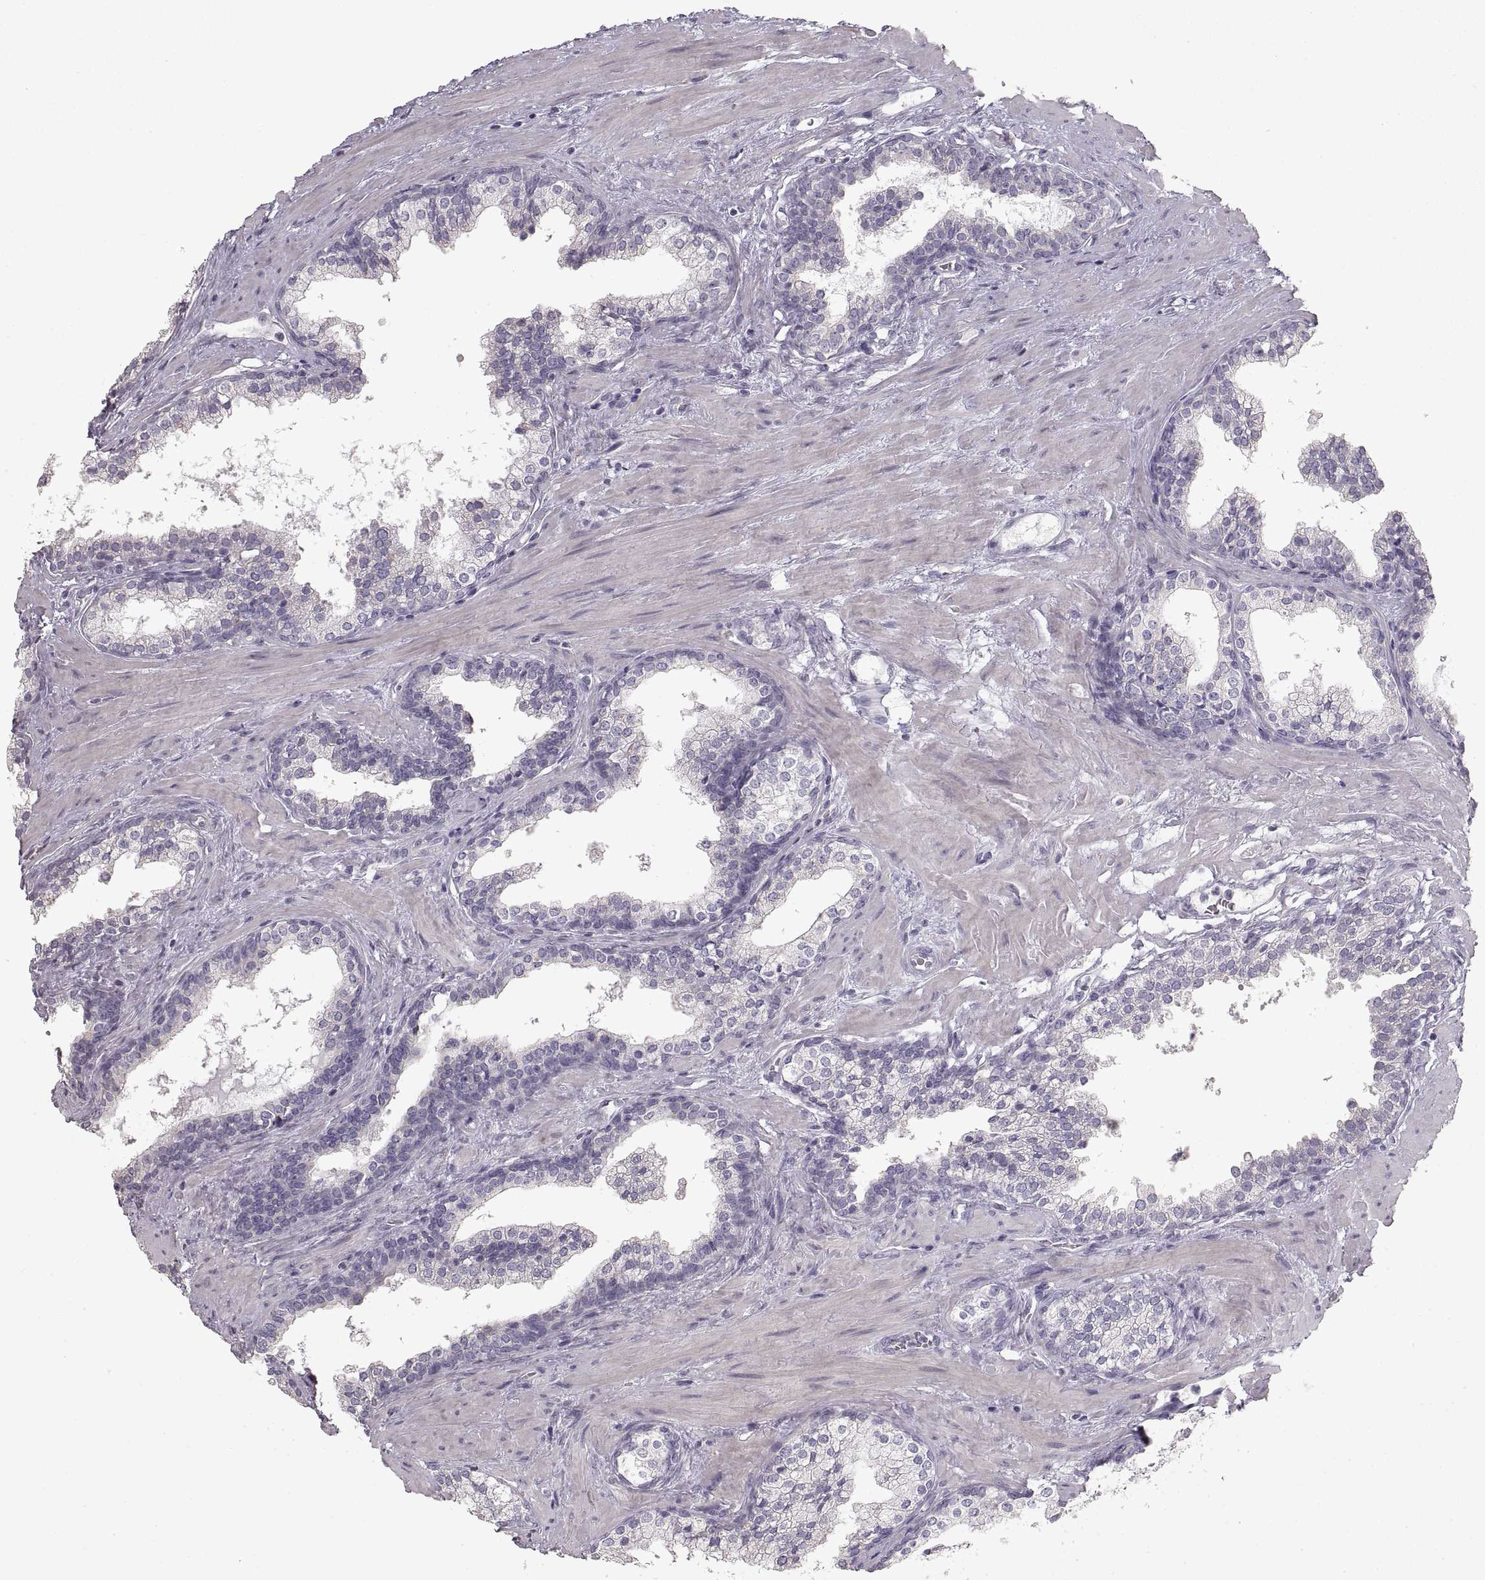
{"staining": {"intensity": "negative", "quantity": "none", "location": "none"}, "tissue": "prostate cancer", "cell_type": "Tumor cells", "image_type": "cancer", "snomed": [{"axis": "morphology", "description": "Adenocarcinoma, NOS"}, {"axis": "topography", "description": "Prostate"}], "caption": "The histopathology image displays no significant expression in tumor cells of prostate cancer (adenocarcinoma).", "gene": "ZP3", "patient": {"sex": "male", "age": 66}}